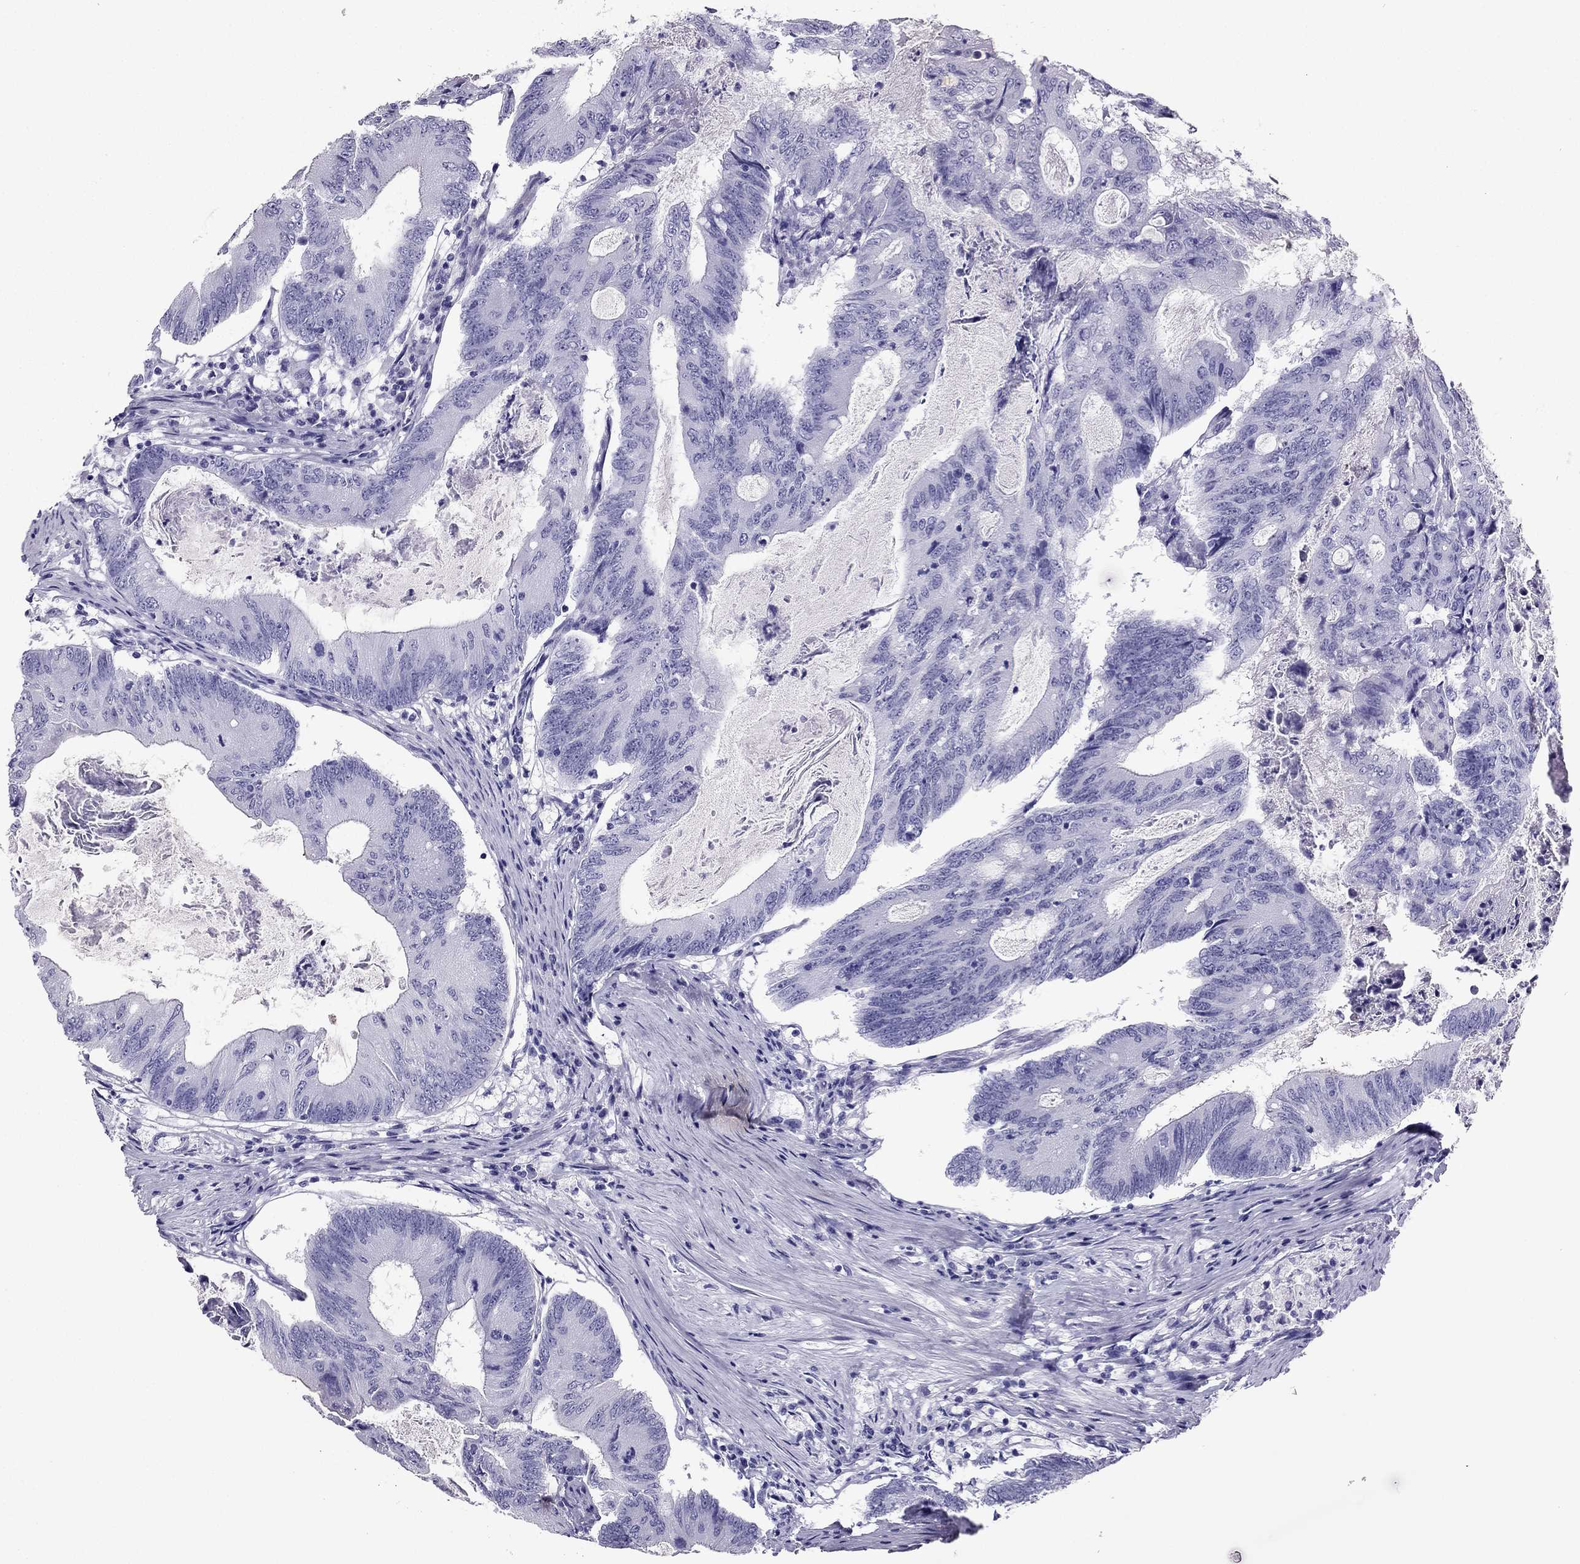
{"staining": {"intensity": "negative", "quantity": "none", "location": "none"}, "tissue": "colorectal cancer", "cell_type": "Tumor cells", "image_type": "cancer", "snomed": [{"axis": "morphology", "description": "Adenocarcinoma, NOS"}, {"axis": "topography", "description": "Colon"}], "caption": "The micrograph demonstrates no staining of tumor cells in colorectal adenocarcinoma.", "gene": "PDE6A", "patient": {"sex": "female", "age": 70}}